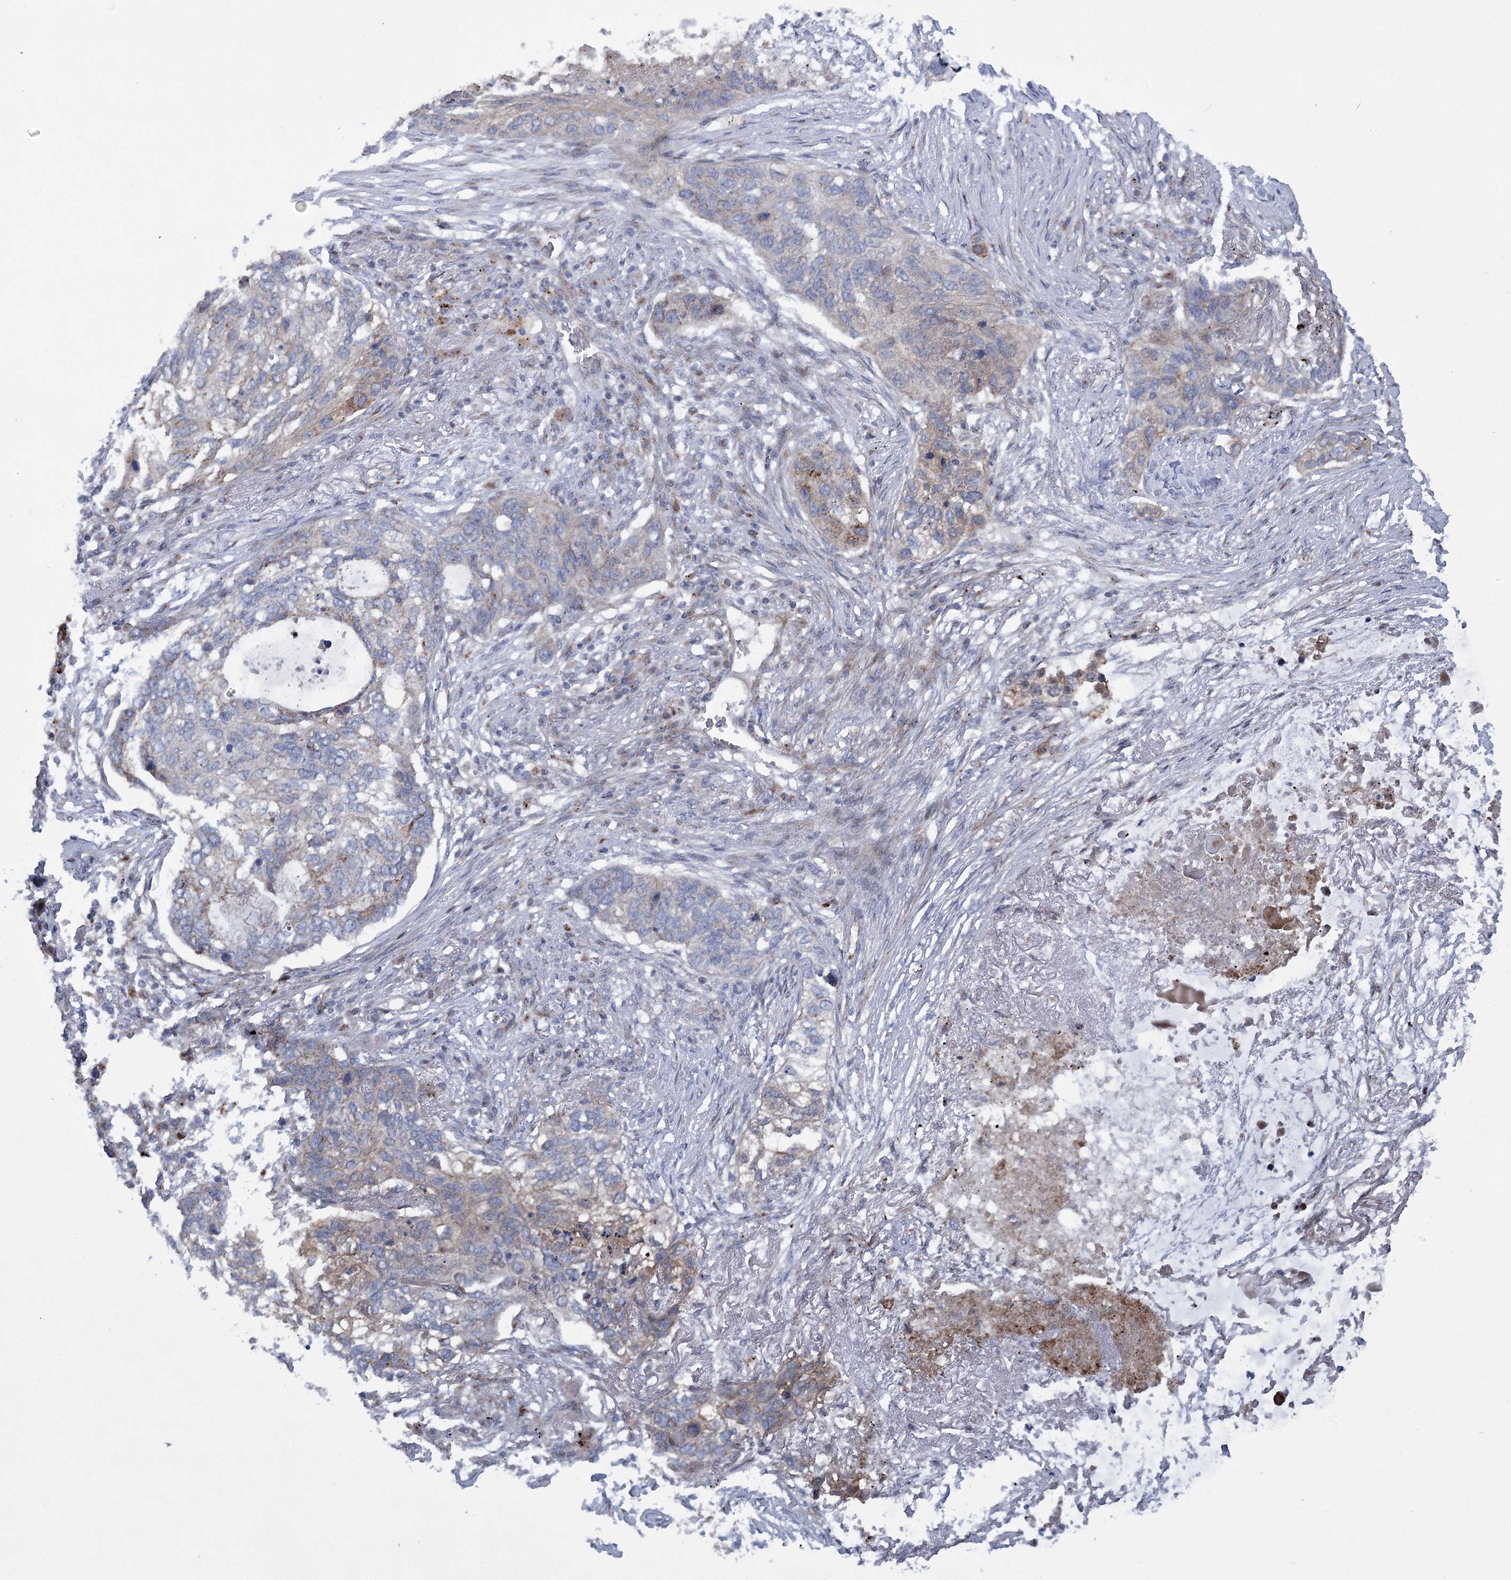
{"staining": {"intensity": "moderate", "quantity": "<25%", "location": "cytoplasmic/membranous"}, "tissue": "lung cancer", "cell_type": "Tumor cells", "image_type": "cancer", "snomed": [{"axis": "morphology", "description": "Squamous cell carcinoma, NOS"}, {"axis": "topography", "description": "Lung"}], "caption": "The micrograph reveals immunohistochemical staining of lung cancer (squamous cell carcinoma). There is moderate cytoplasmic/membranous positivity is seen in about <25% of tumor cells.", "gene": "NME7", "patient": {"sex": "female", "age": 63}}